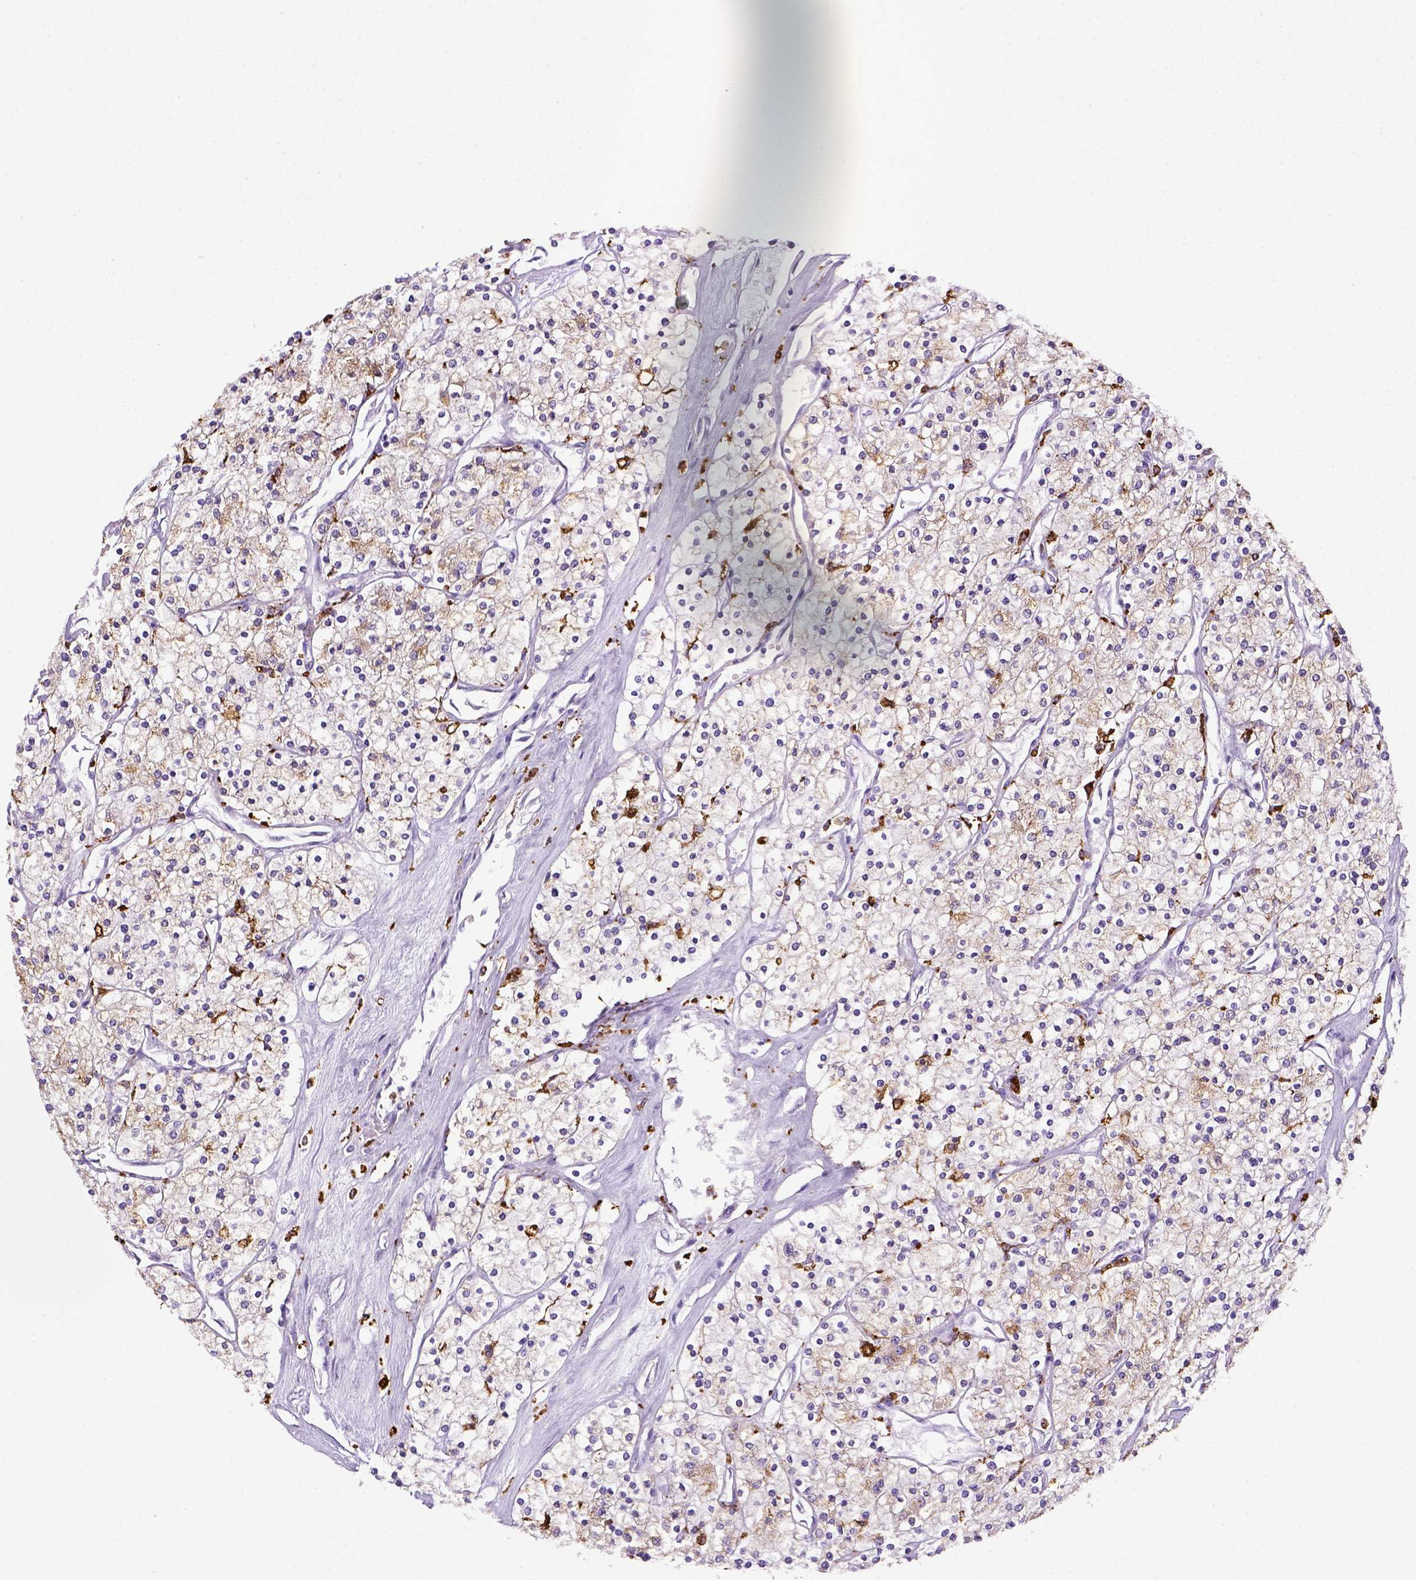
{"staining": {"intensity": "negative", "quantity": "none", "location": "none"}, "tissue": "renal cancer", "cell_type": "Tumor cells", "image_type": "cancer", "snomed": [{"axis": "morphology", "description": "Adenocarcinoma, NOS"}, {"axis": "topography", "description": "Kidney"}], "caption": "DAB (3,3'-diaminobenzidine) immunohistochemical staining of renal cancer exhibits no significant staining in tumor cells. (Brightfield microscopy of DAB (3,3'-diaminobenzidine) IHC at high magnification).", "gene": "CD68", "patient": {"sex": "male", "age": 80}}